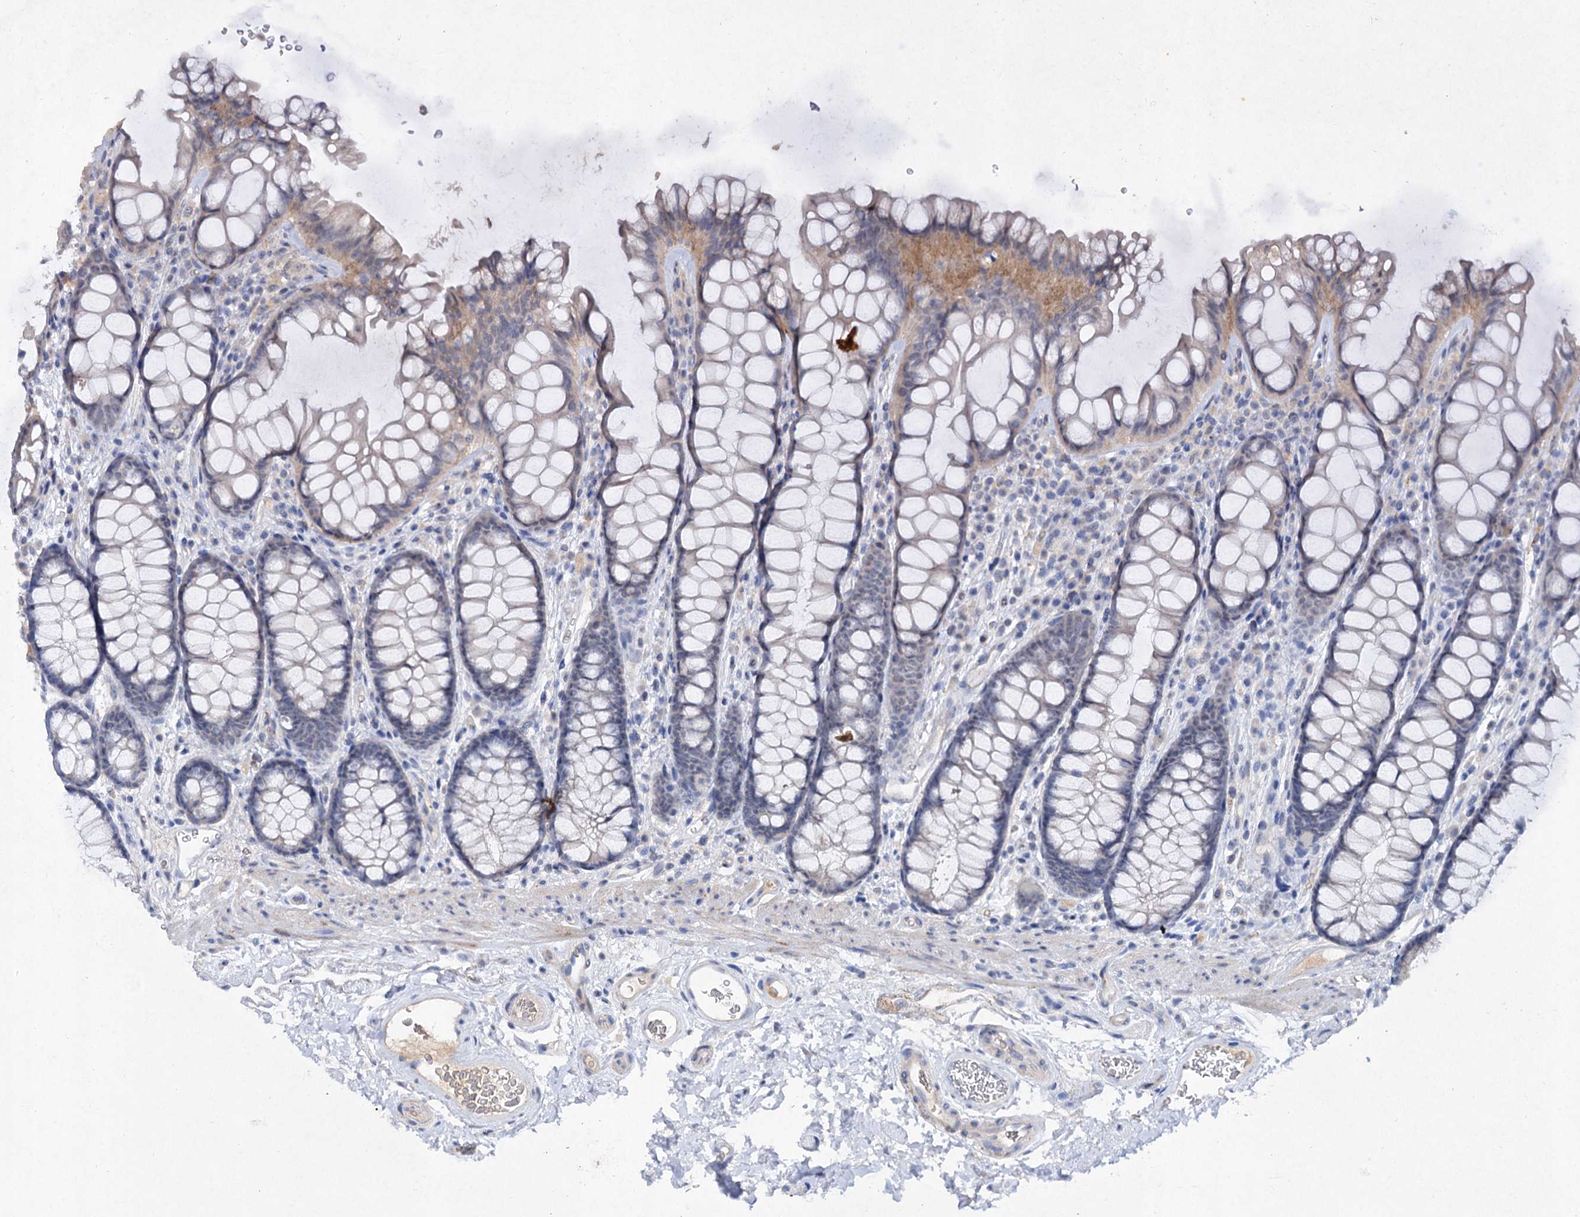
{"staining": {"intensity": "negative", "quantity": "none", "location": "none"}, "tissue": "colon", "cell_type": "Endothelial cells", "image_type": "normal", "snomed": [{"axis": "morphology", "description": "Normal tissue, NOS"}, {"axis": "topography", "description": "Colon"}], "caption": "An IHC photomicrograph of benign colon is shown. There is no staining in endothelial cells of colon.", "gene": "ATP4A", "patient": {"sex": "female", "age": 82}}